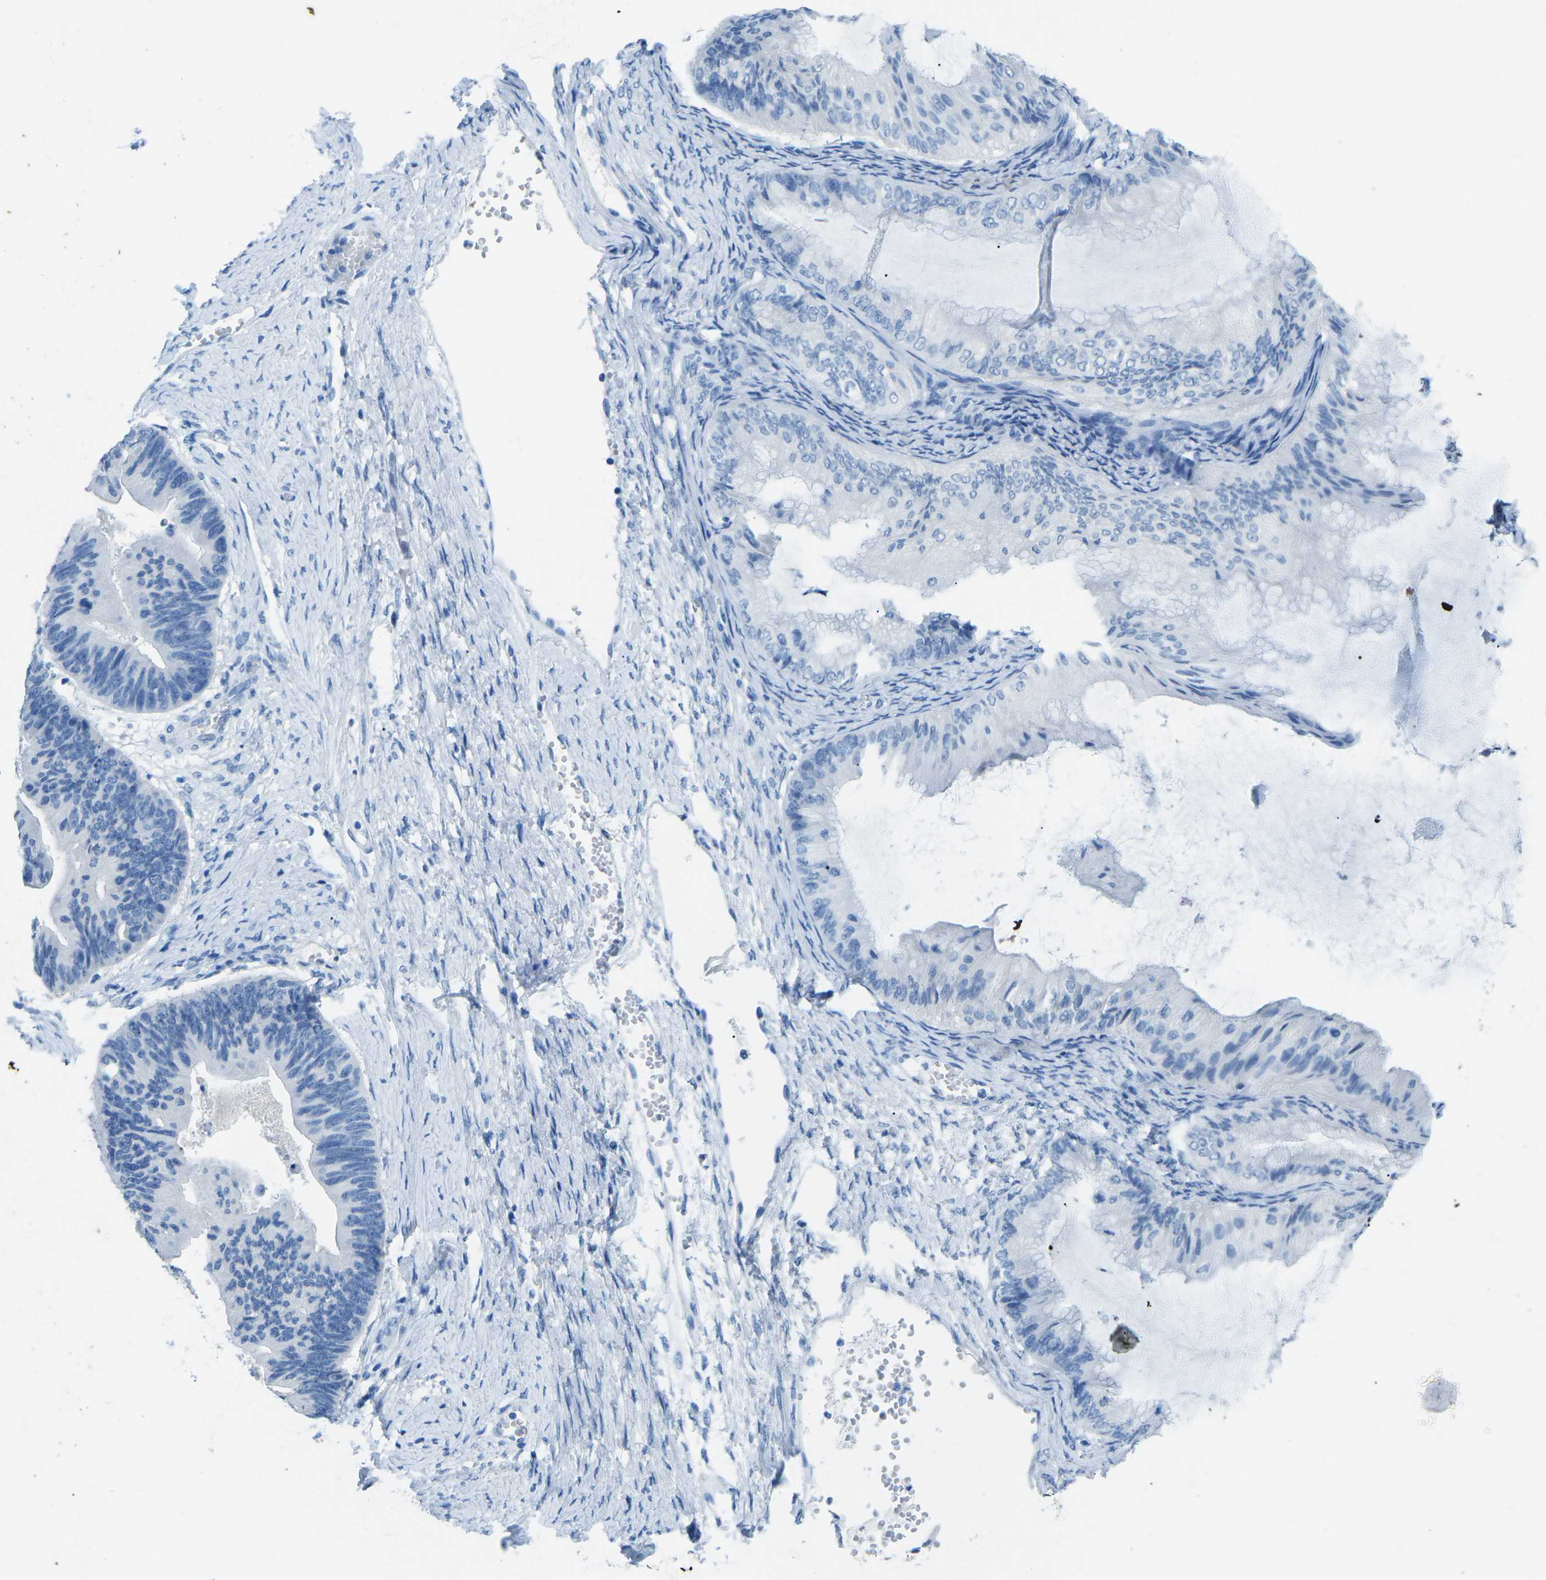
{"staining": {"intensity": "negative", "quantity": "none", "location": "none"}, "tissue": "ovarian cancer", "cell_type": "Tumor cells", "image_type": "cancer", "snomed": [{"axis": "morphology", "description": "Cystadenocarcinoma, mucinous, NOS"}, {"axis": "topography", "description": "Ovary"}], "caption": "Immunohistochemical staining of human ovarian cancer displays no significant staining in tumor cells. (Brightfield microscopy of DAB immunohistochemistry (IHC) at high magnification).", "gene": "MYH8", "patient": {"sex": "female", "age": 61}}